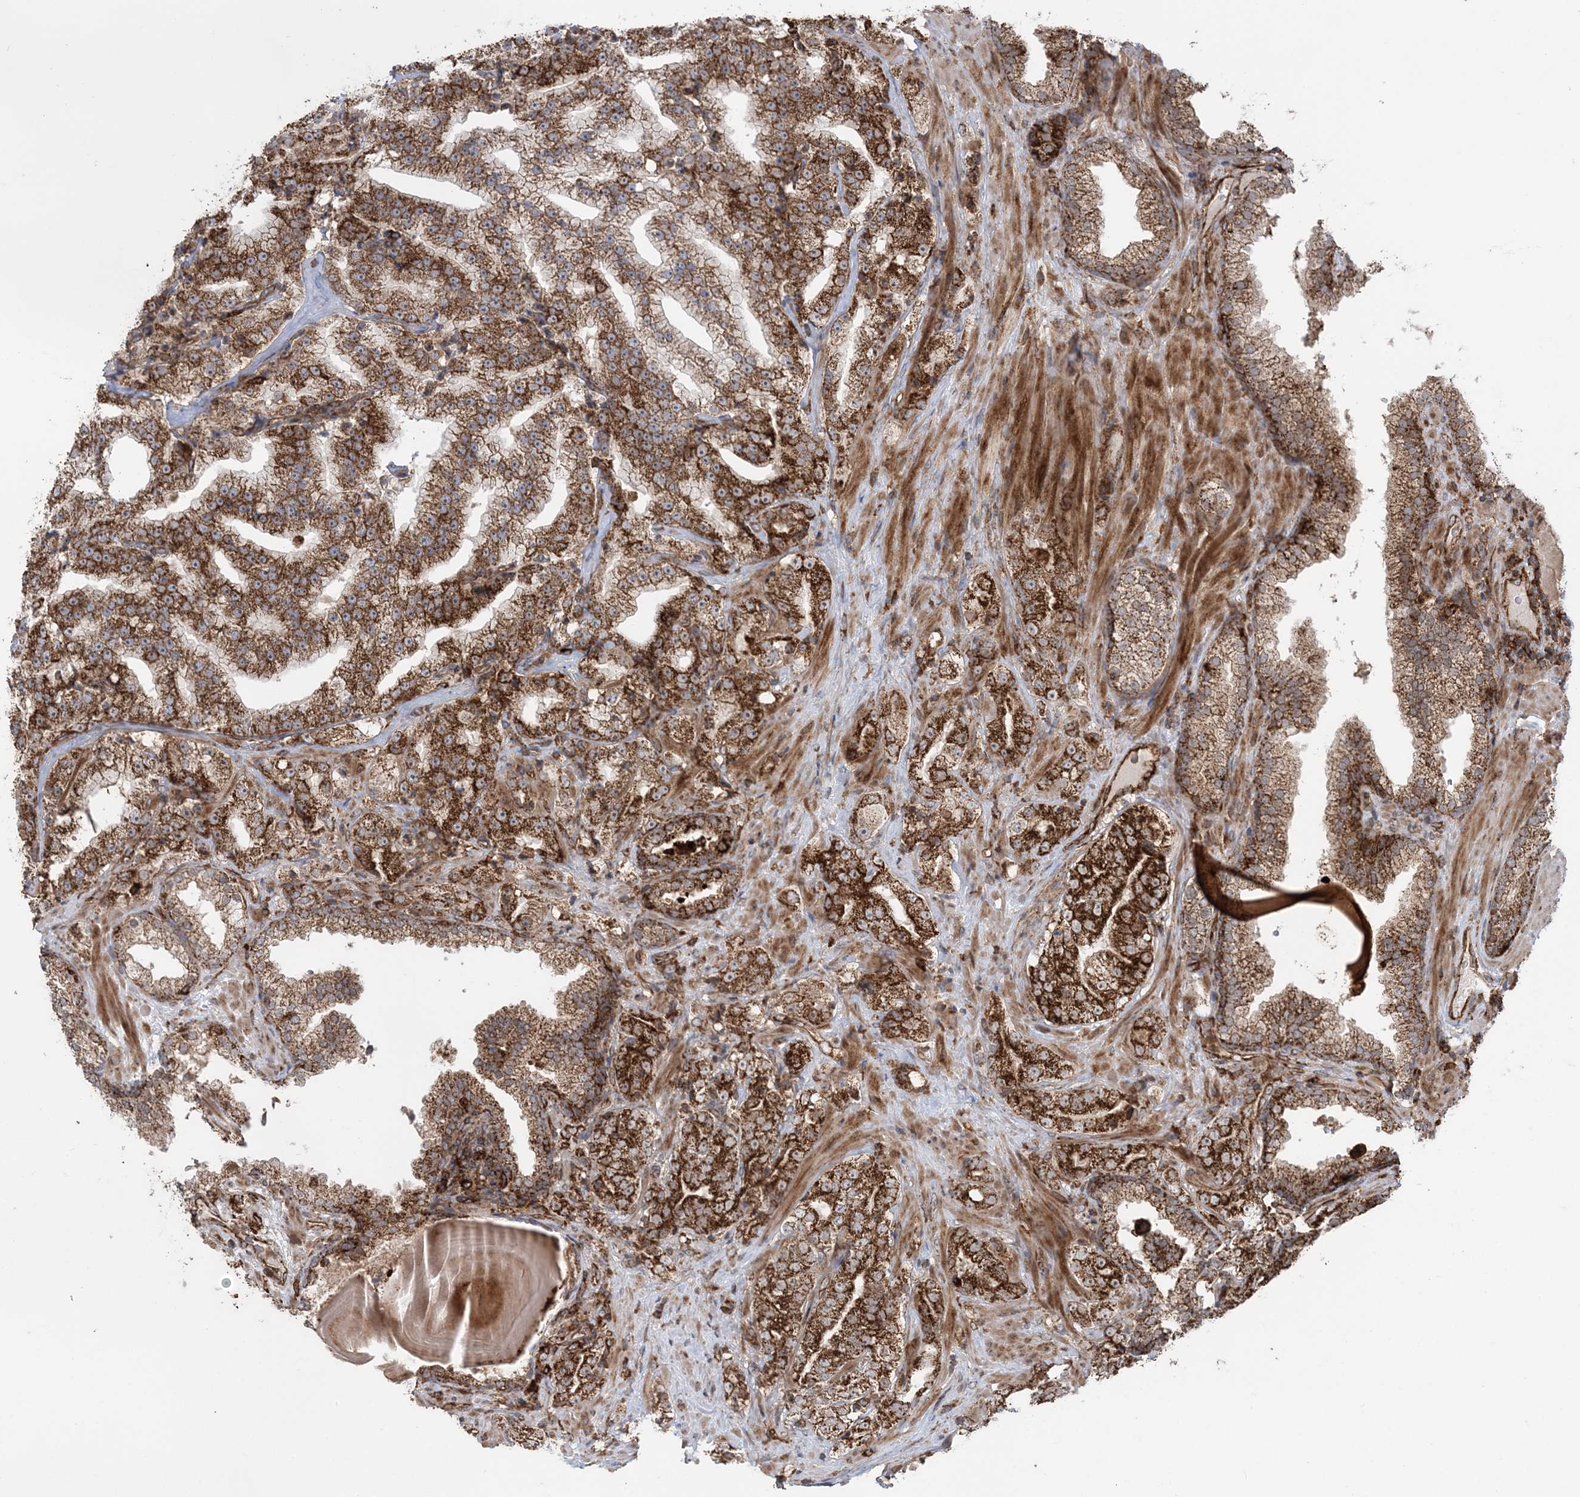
{"staining": {"intensity": "strong", "quantity": ">75%", "location": "cytoplasmic/membranous"}, "tissue": "prostate cancer", "cell_type": "Tumor cells", "image_type": "cancer", "snomed": [{"axis": "morphology", "description": "Adenocarcinoma, High grade"}, {"axis": "topography", "description": "Prostate"}], "caption": "A histopathology image showing strong cytoplasmic/membranous expression in about >75% of tumor cells in high-grade adenocarcinoma (prostate), as visualized by brown immunohistochemical staining.", "gene": "LRPPRC", "patient": {"sex": "male", "age": 64}}